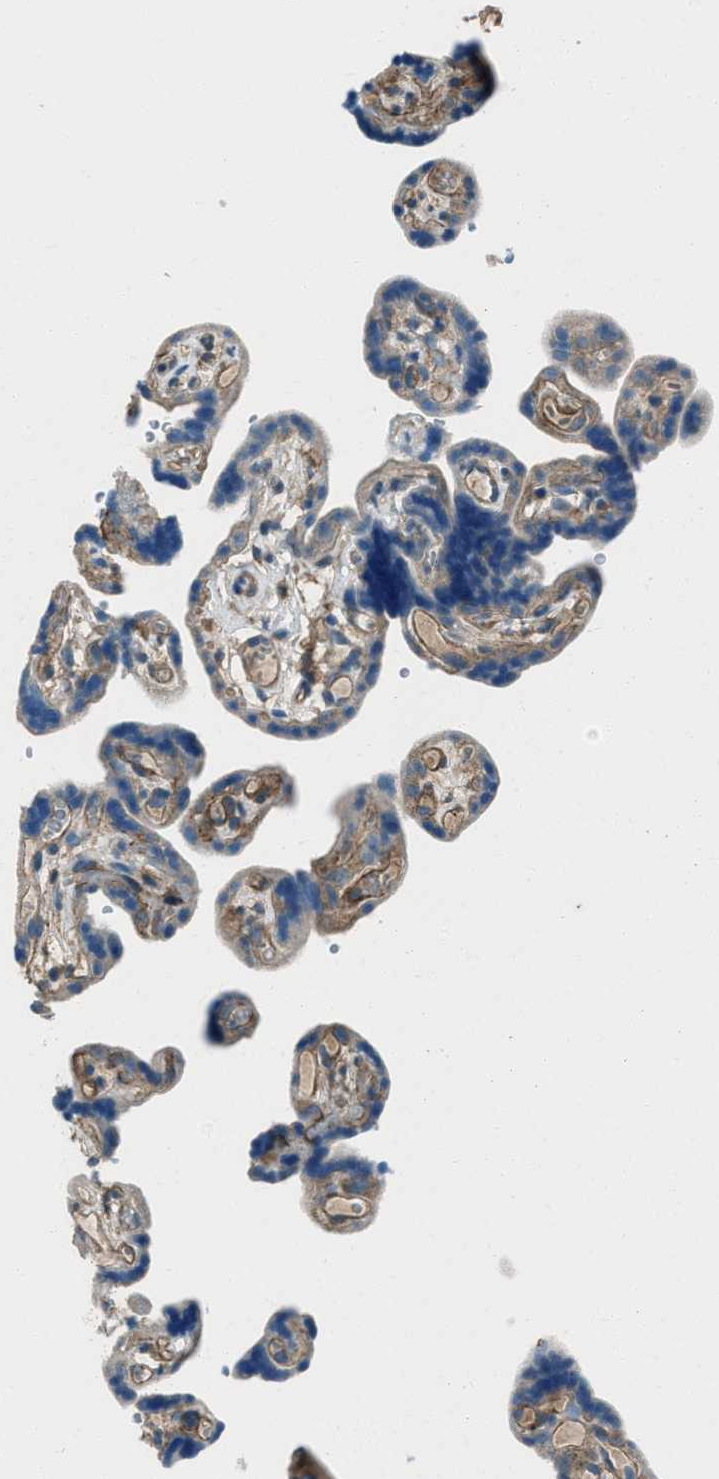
{"staining": {"intensity": "moderate", "quantity": ">75%", "location": "cytoplasmic/membranous"}, "tissue": "placenta", "cell_type": "Decidual cells", "image_type": "normal", "snomed": [{"axis": "morphology", "description": "Normal tissue, NOS"}, {"axis": "topography", "description": "Placenta"}], "caption": "Immunohistochemistry (IHC) image of unremarkable human placenta stained for a protein (brown), which shows medium levels of moderate cytoplasmic/membranous expression in approximately >75% of decidual cells.", "gene": "SVIL", "patient": {"sex": "female", "age": 30}}